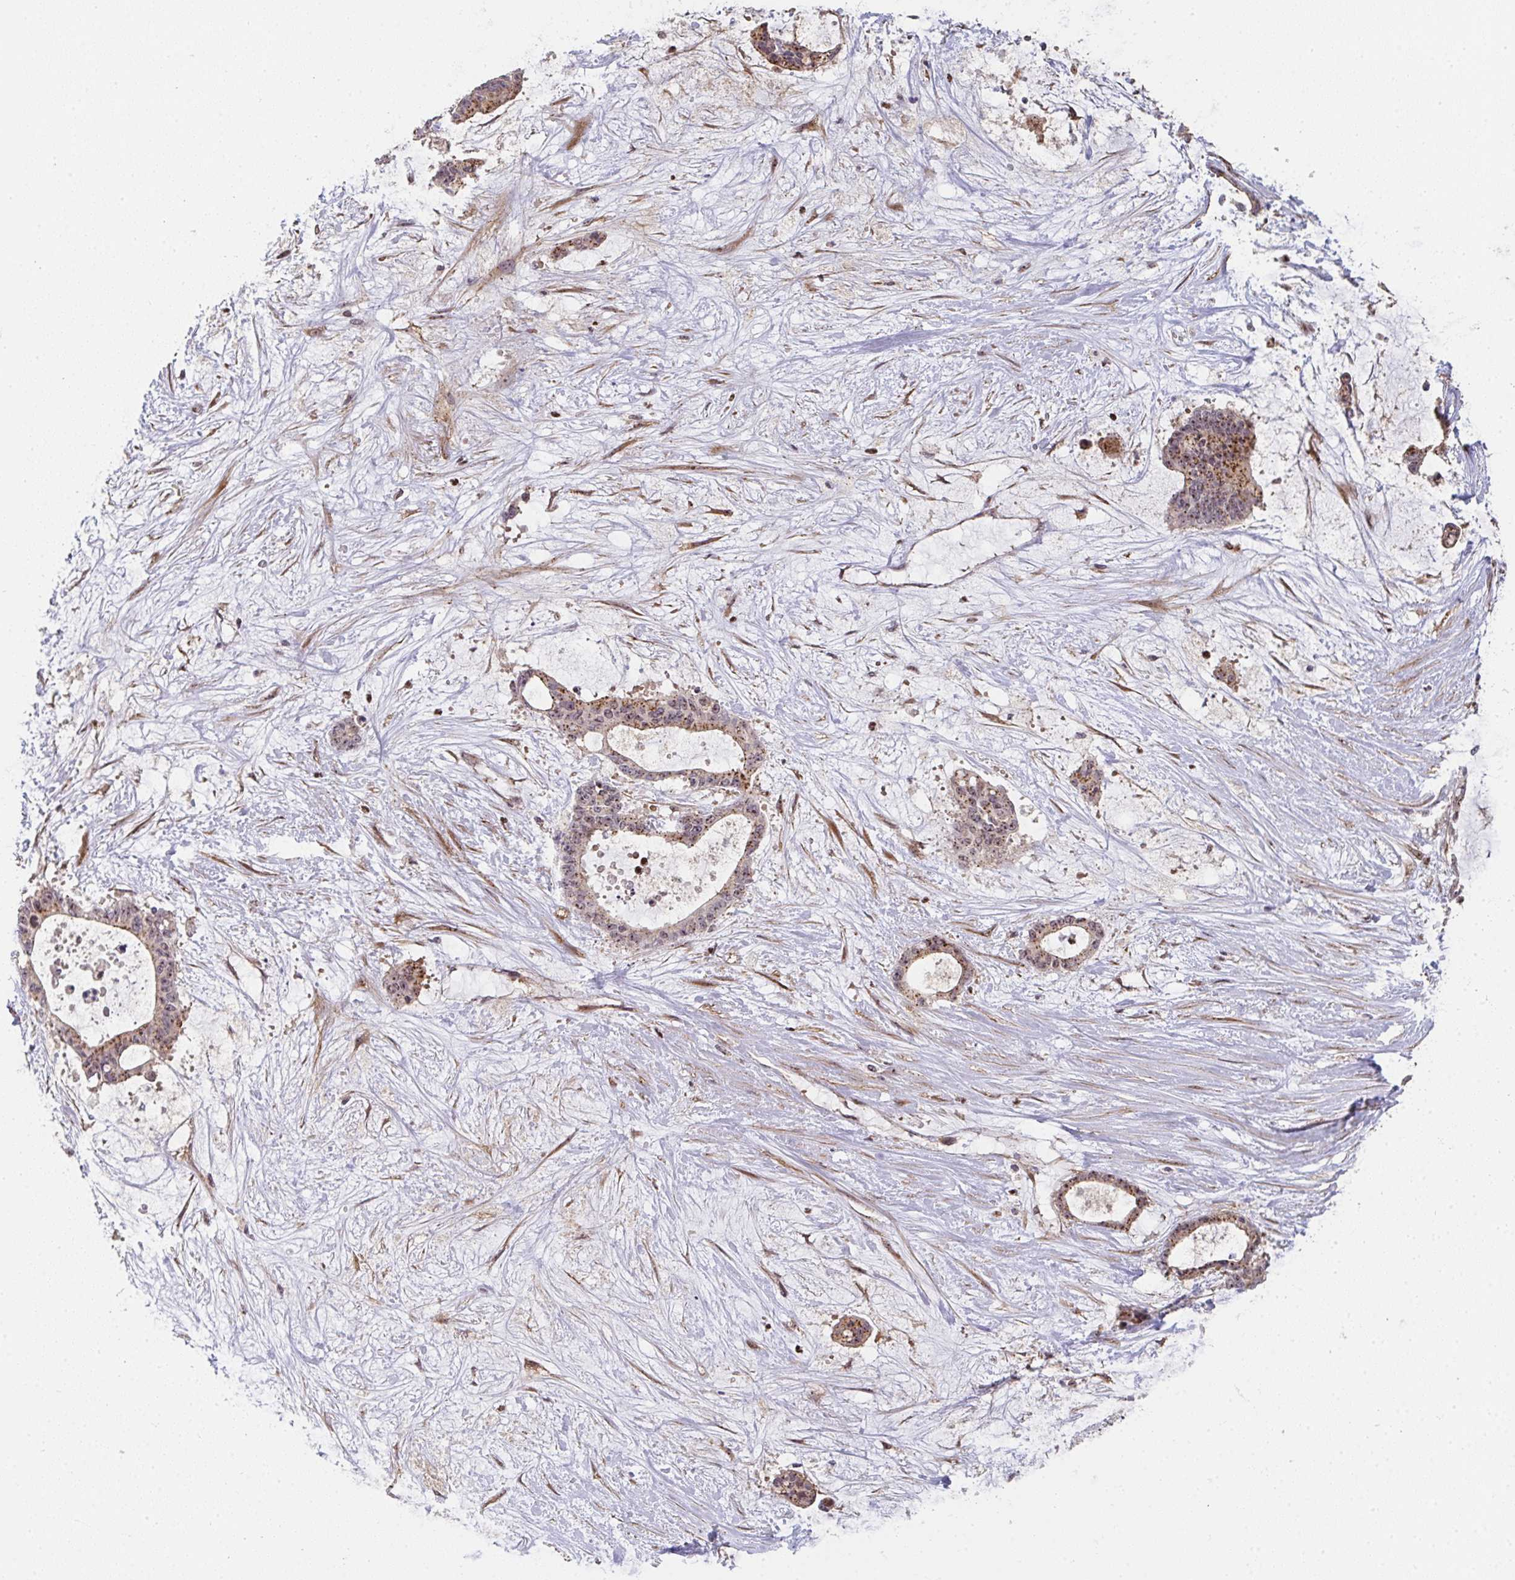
{"staining": {"intensity": "moderate", "quantity": "25%-75%", "location": "cytoplasmic/membranous,nuclear"}, "tissue": "liver cancer", "cell_type": "Tumor cells", "image_type": "cancer", "snomed": [{"axis": "morphology", "description": "Normal tissue, NOS"}, {"axis": "morphology", "description": "Cholangiocarcinoma"}, {"axis": "topography", "description": "Liver"}, {"axis": "topography", "description": "Peripheral nerve tissue"}], "caption": "Immunohistochemistry image of neoplastic tissue: liver cholangiocarcinoma stained using IHC reveals medium levels of moderate protein expression localized specifically in the cytoplasmic/membranous and nuclear of tumor cells, appearing as a cytoplasmic/membranous and nuclear brown color.", "gene": "SIMC1", "patient": {"sex": "female", "age": 73}}